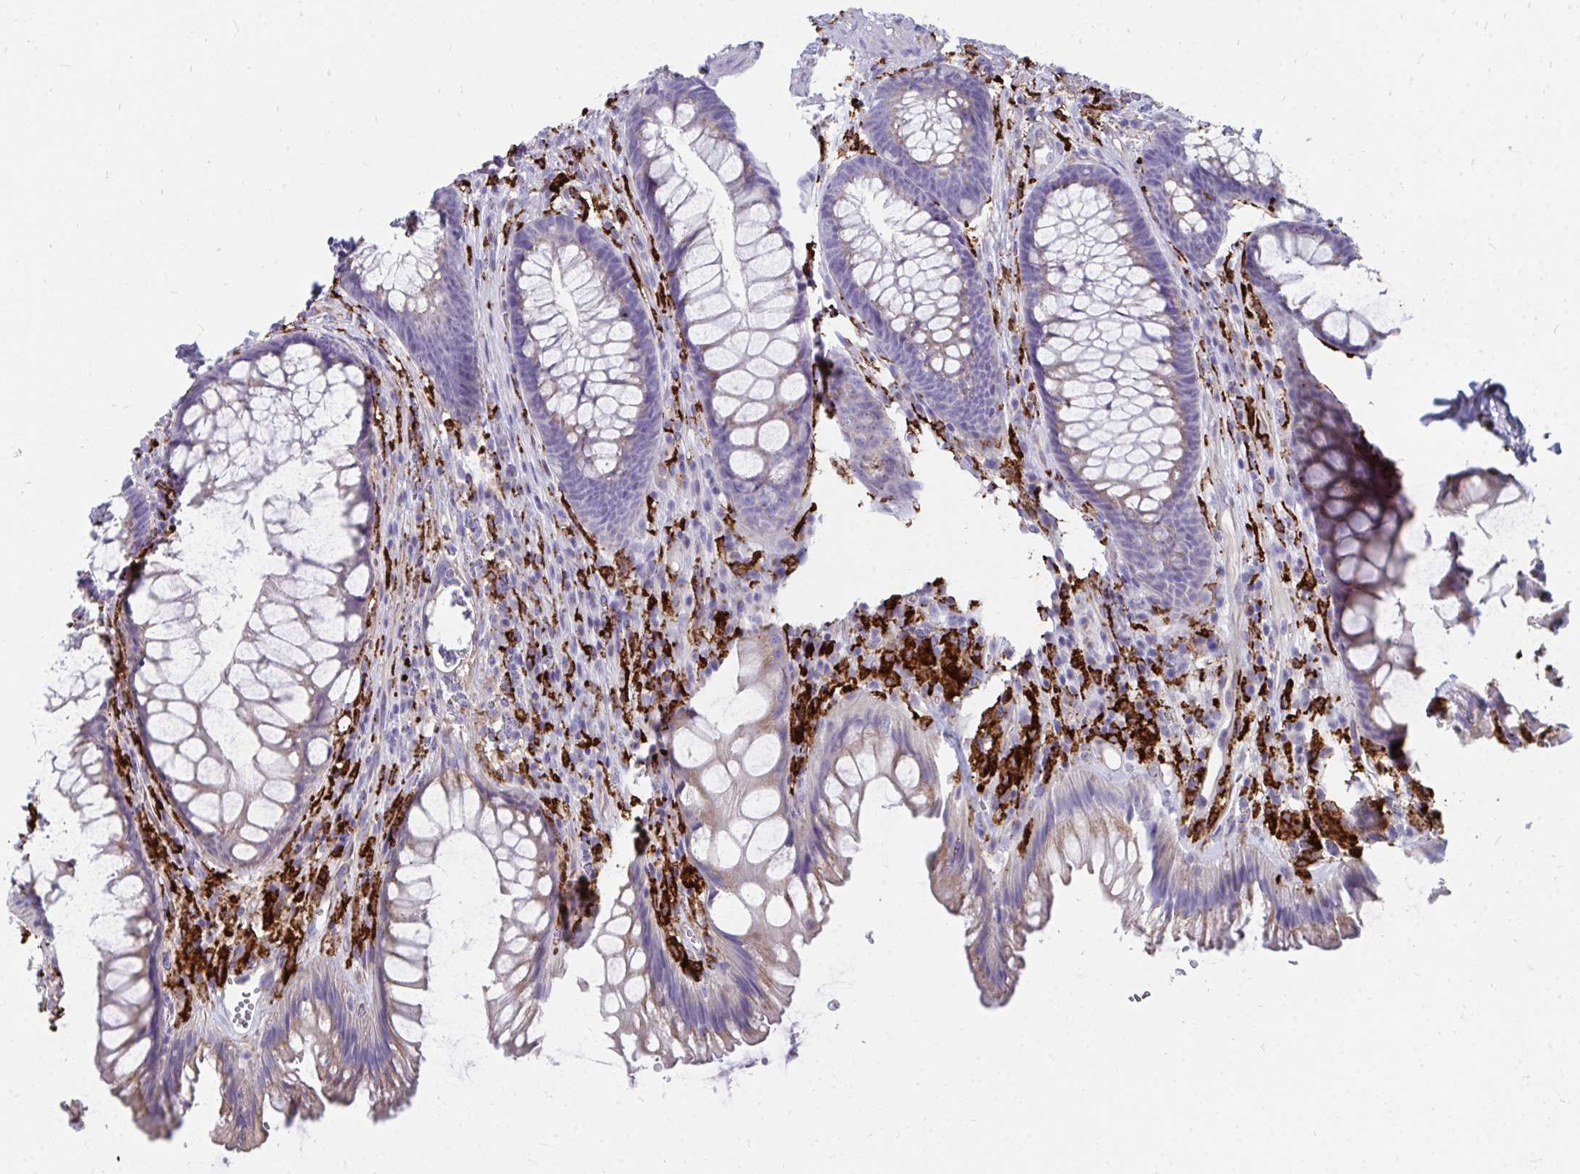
{"staining": {"intensity": "weak", "quantity": "25%-75%", "location": "cytoplasmic/membranous"}, "tissue": "rectum", "cell_type": "Glandular cells", "image_type": "normal", "snomed": [{"axis": "morphology", "description": "Normal tissue, NOS"}, {"axis": "topography", "description": "Rectum"}], "caption": "Glandular cells display low levels of weak cytoplasmic/membranous staining in about 25%-75% of cells in normal rectum. (Brightfield microscopy of DAB IHC at high magnification).", "gene": "CD163", "patient": {"sex": "male", "age": 53}}